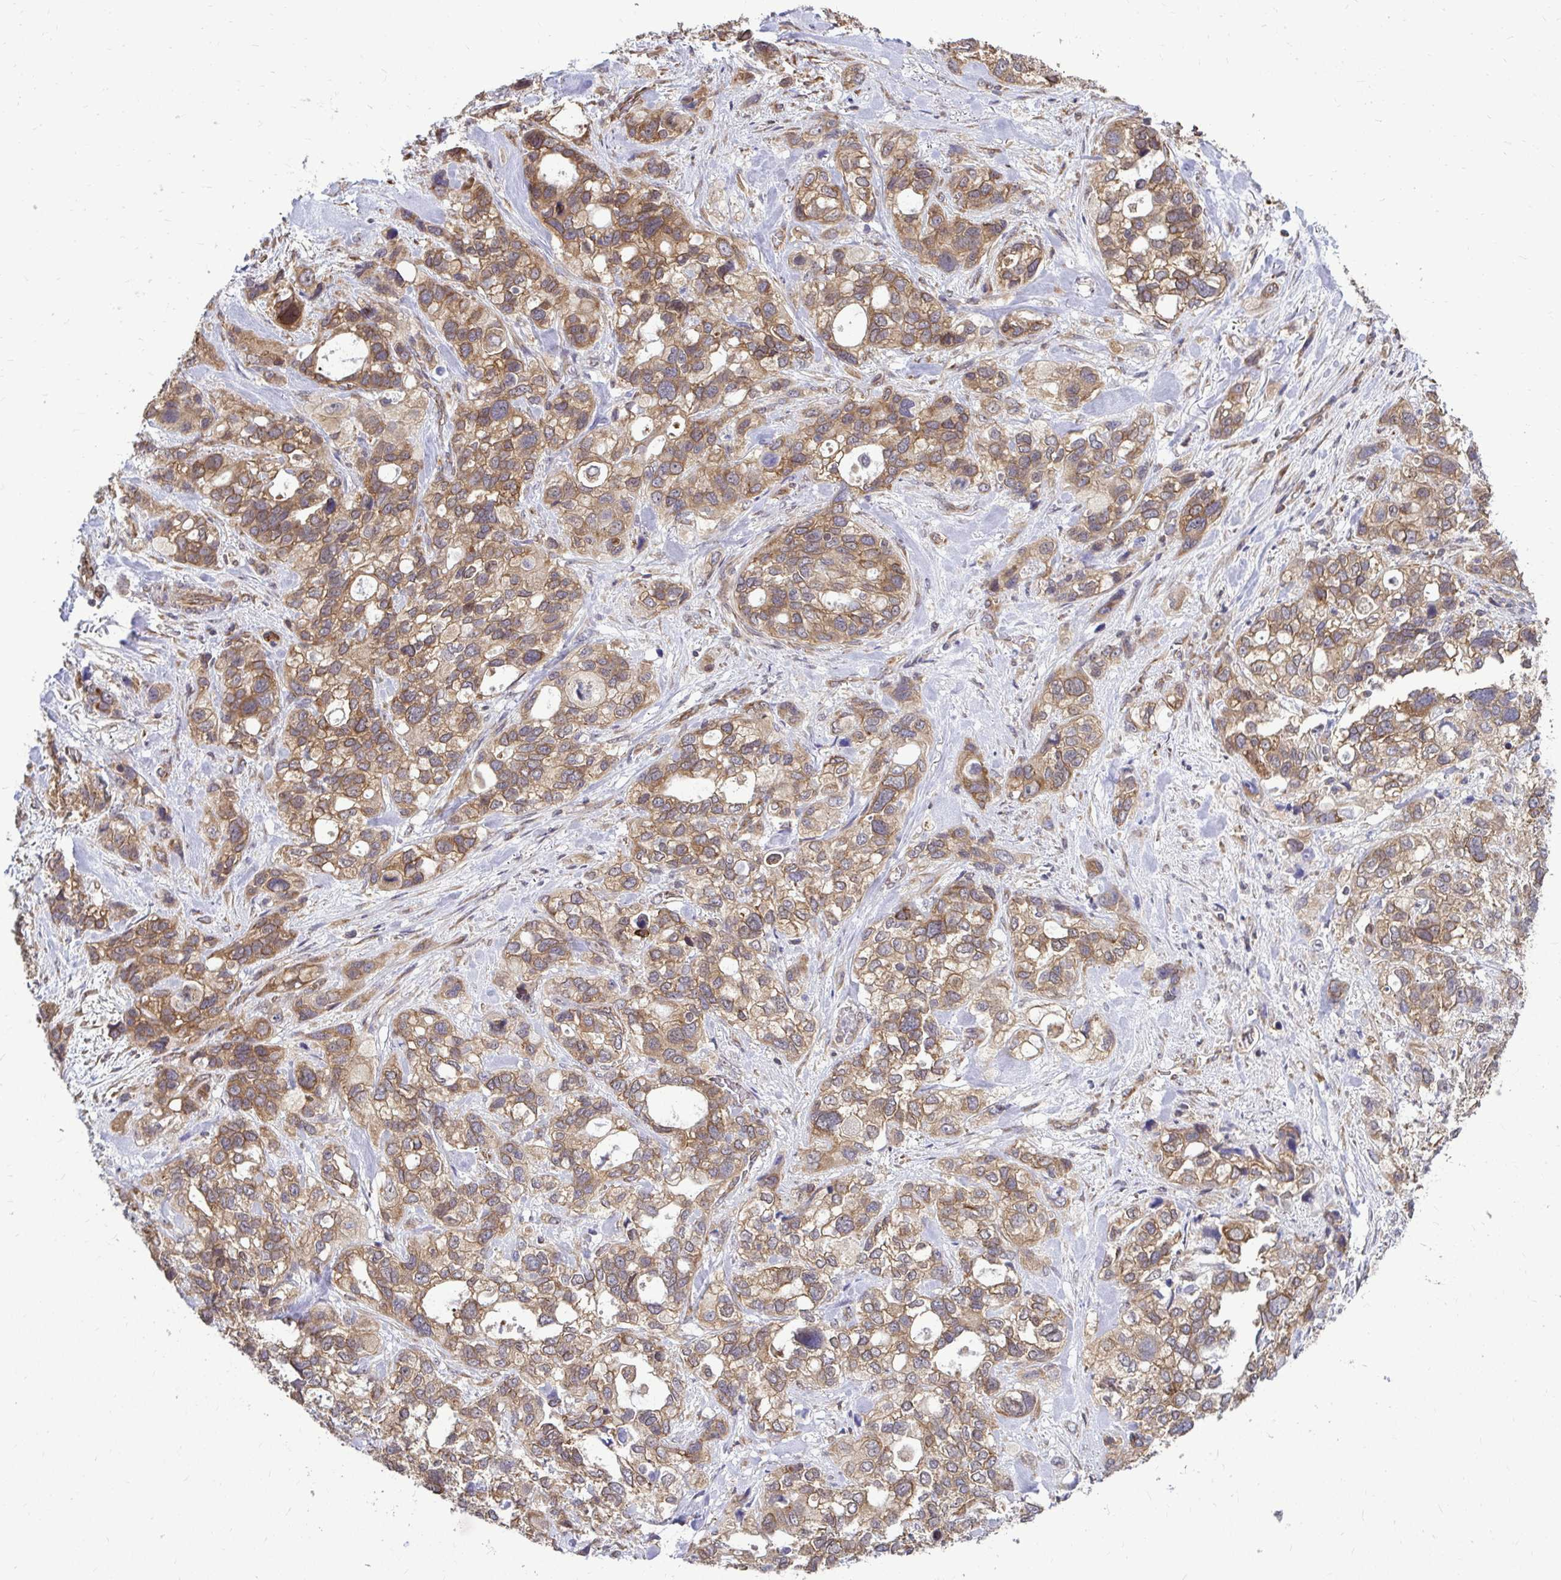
{"staining": {"intensity": "moderate", "quantity": ">75%", "location": "cytoplasmic/membranous"}, "tissue": "stomach cancer", "cell_type": "Tumor cells", "image_type": "cancer", "snomed": [{"axis": "morphology", "description": "Adenocarcinoma, NOS"}, {"axis": "topography", "description": "Stomach, upper"}], "caption": "An immunohistochemistry (IHC) micrograph of neoplastic tissue is shown. Protein staining in brown highlights moderate cytoplasmic/membranous positivity in stomach cancer within tumor cells.", "gene": "FMR1", "patient": {"sex": "female", "age": 81}}